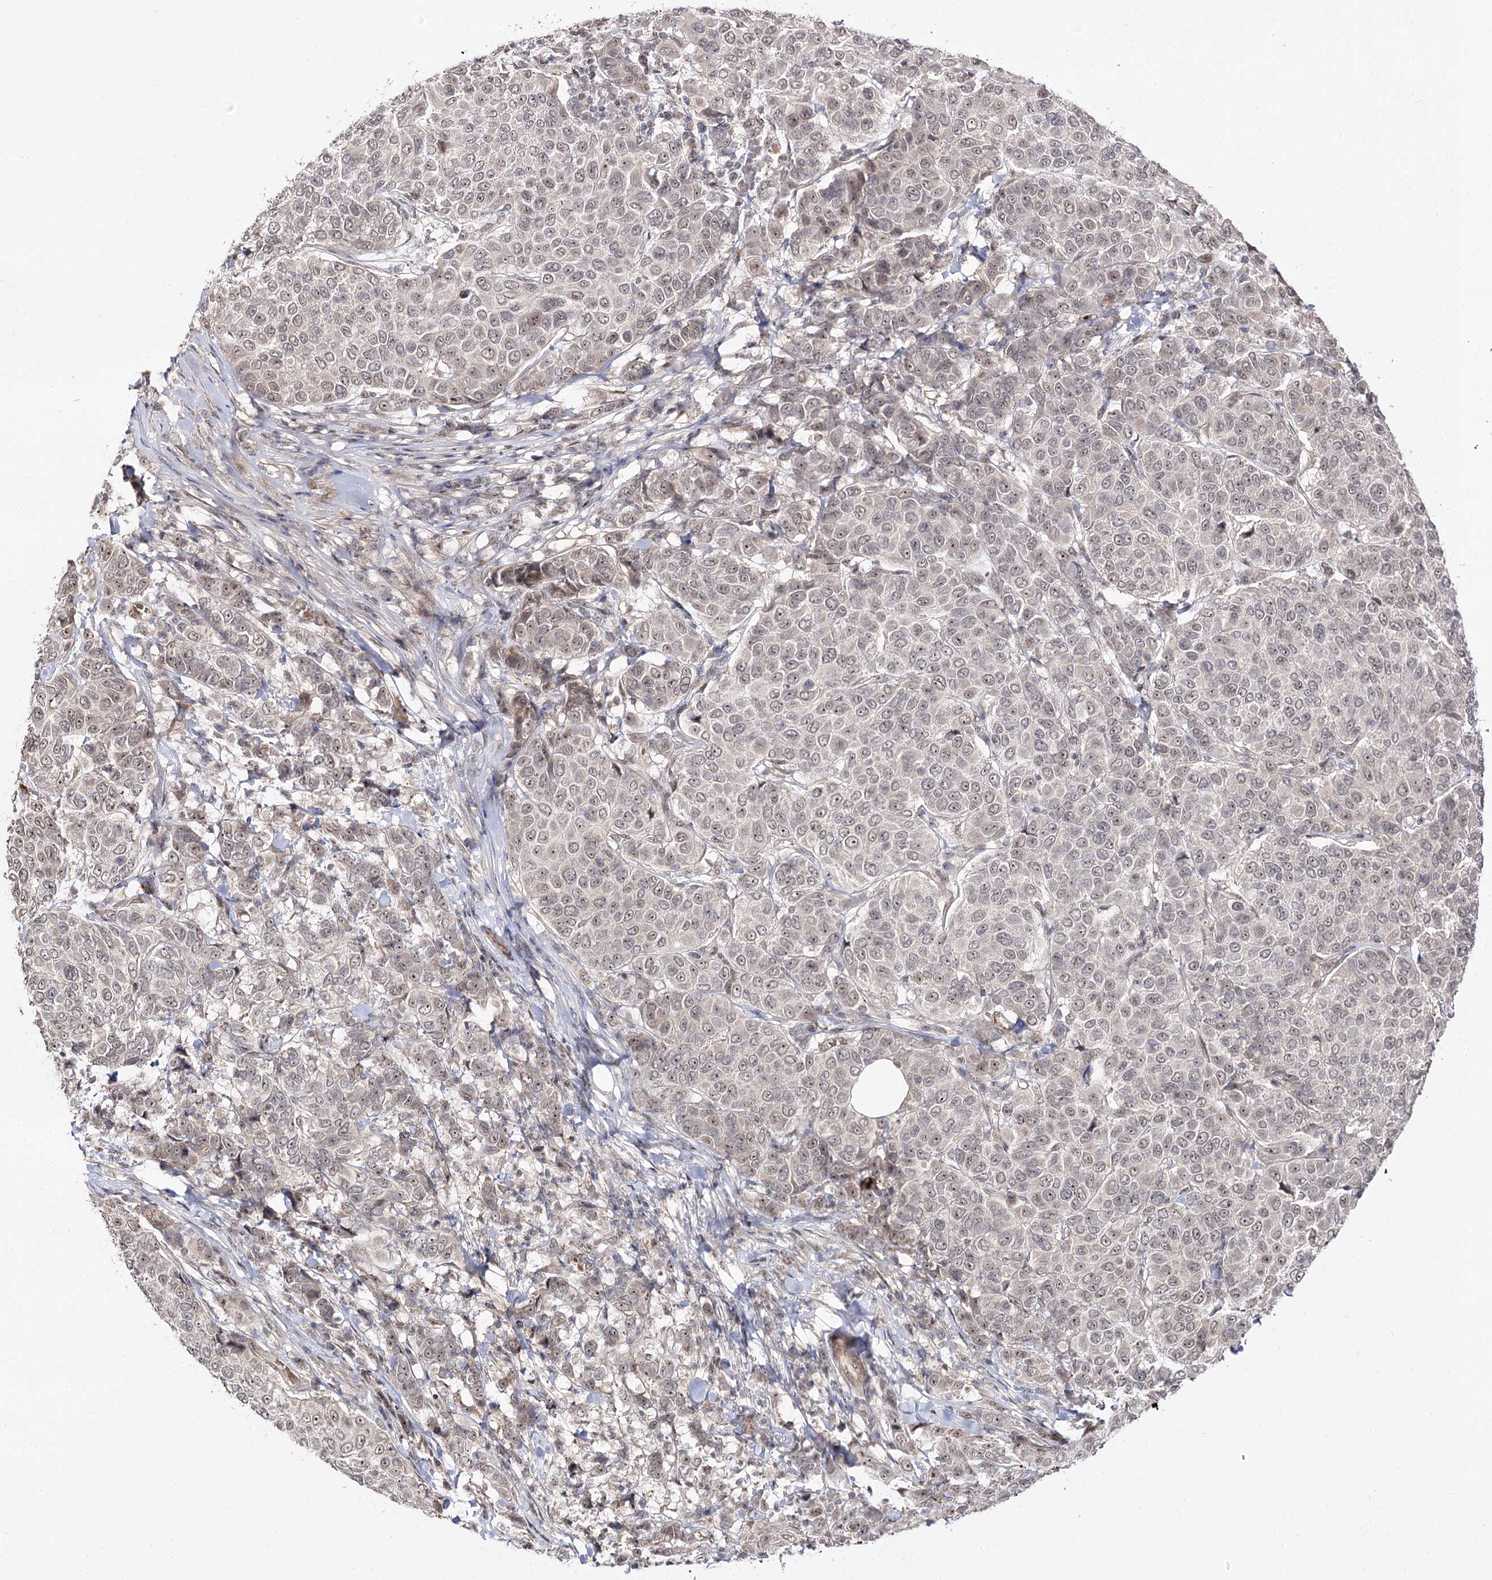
{"staining": {"intensity": "weak", "quantity": "<25%", "location": "nuclear"}, "tissue": "breast cancer", "cell_type": "Tumor cells", "image_type": "cancer", "snomed": [{"axis": "morphology", "description": "Duct carcinoma"}, {"axis": "topography", "description": "Breast"}], "caption": "Tumor cells show no significant protein positivity in infiltrating ductal carcinoma (breast).", "gene": "RRP9", "patient": {"sex": "female", "age": 55}}